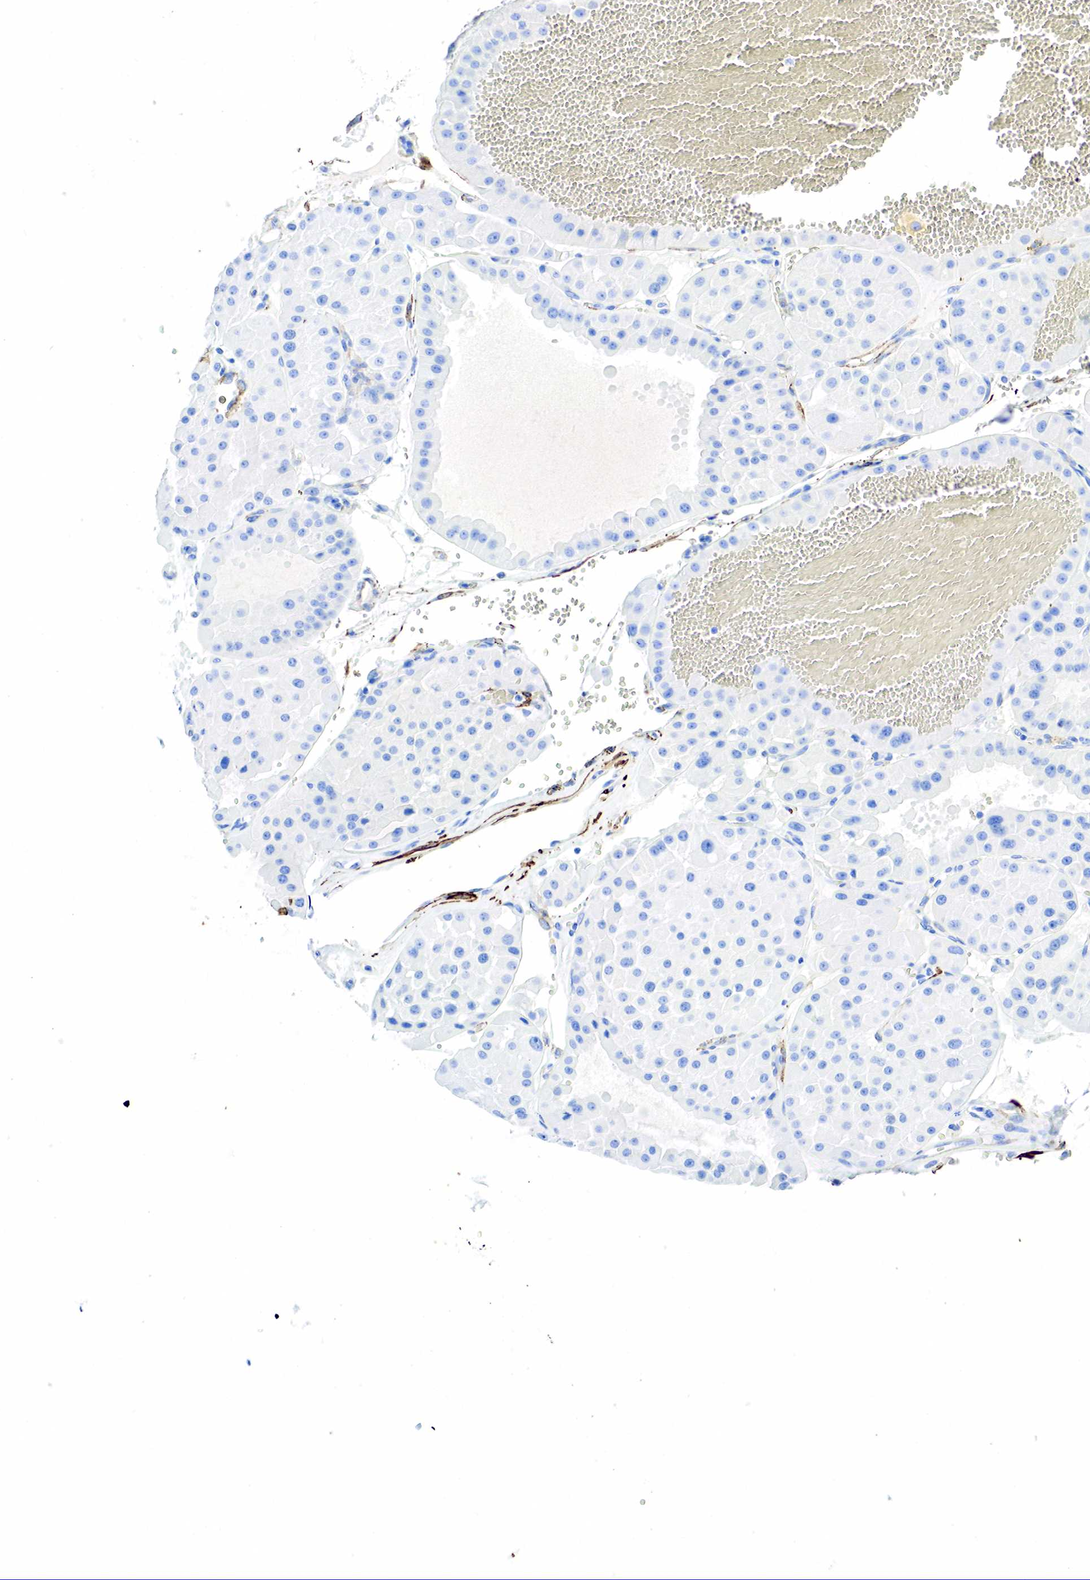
{"staining": {"intensity": "negative", "quantity": "none", "location": "none"}, "tissue": "renal cancer", "cell_type": "Tumor cells", "image_type": "cancer", "snomed": [{"axis": "morphology", "description": "Adenocarcinoma, uncertain malignant potential"}, {"axis": "topography", "description": "Kidney"}], "caption": "Adenocarcinoma,  uncertain malignant potential (renal) stained for a protein using immunohistochemistry (IHC) shows no staining tumor cells.", "gene": "ACTA1", "patient": {"sex": "male", "age": 63}}